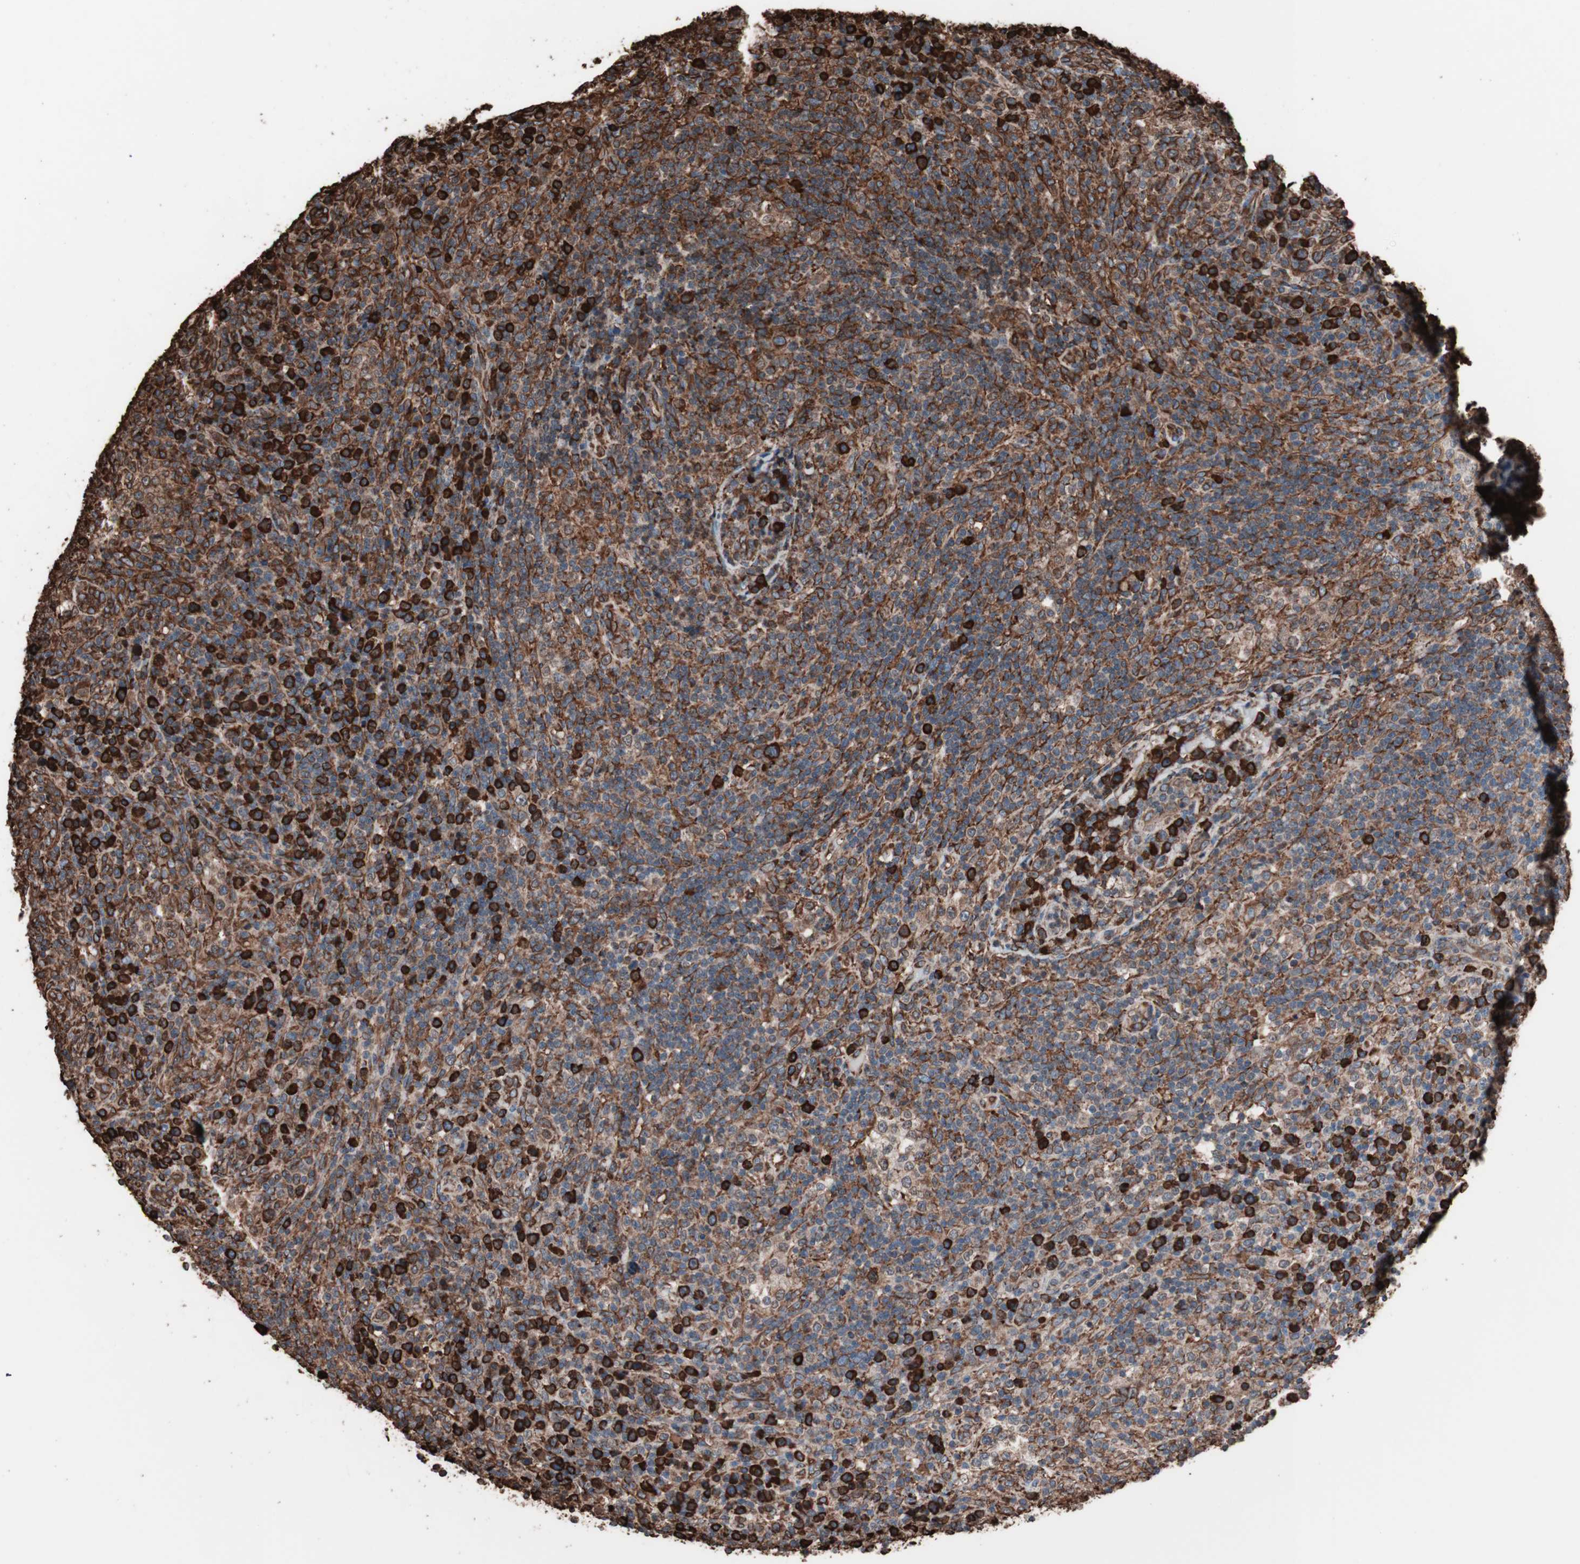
{"staining": {"intensity": "strong", "quantity": ">75%", "location": "cytoplasmic/membranous"}, "tissue": "lymphoma", "cell_type": "Tumor cells", "image_type": "cancer", "snomed": [{"axis": "morphology", "description": "Malignant lymphoma, non-Hodgkin's type, High grade"}, {"axis": "topography", "description": "Lymph node"}], "caption": "High-grade malignant lymphoma, non-Hodgkin's type stained for a protein reveals strong cytoplasmic/membranous positivity in tumor cells.", "gene": "HSP90B1", "patient": {"sex": "female", "age": 76}}